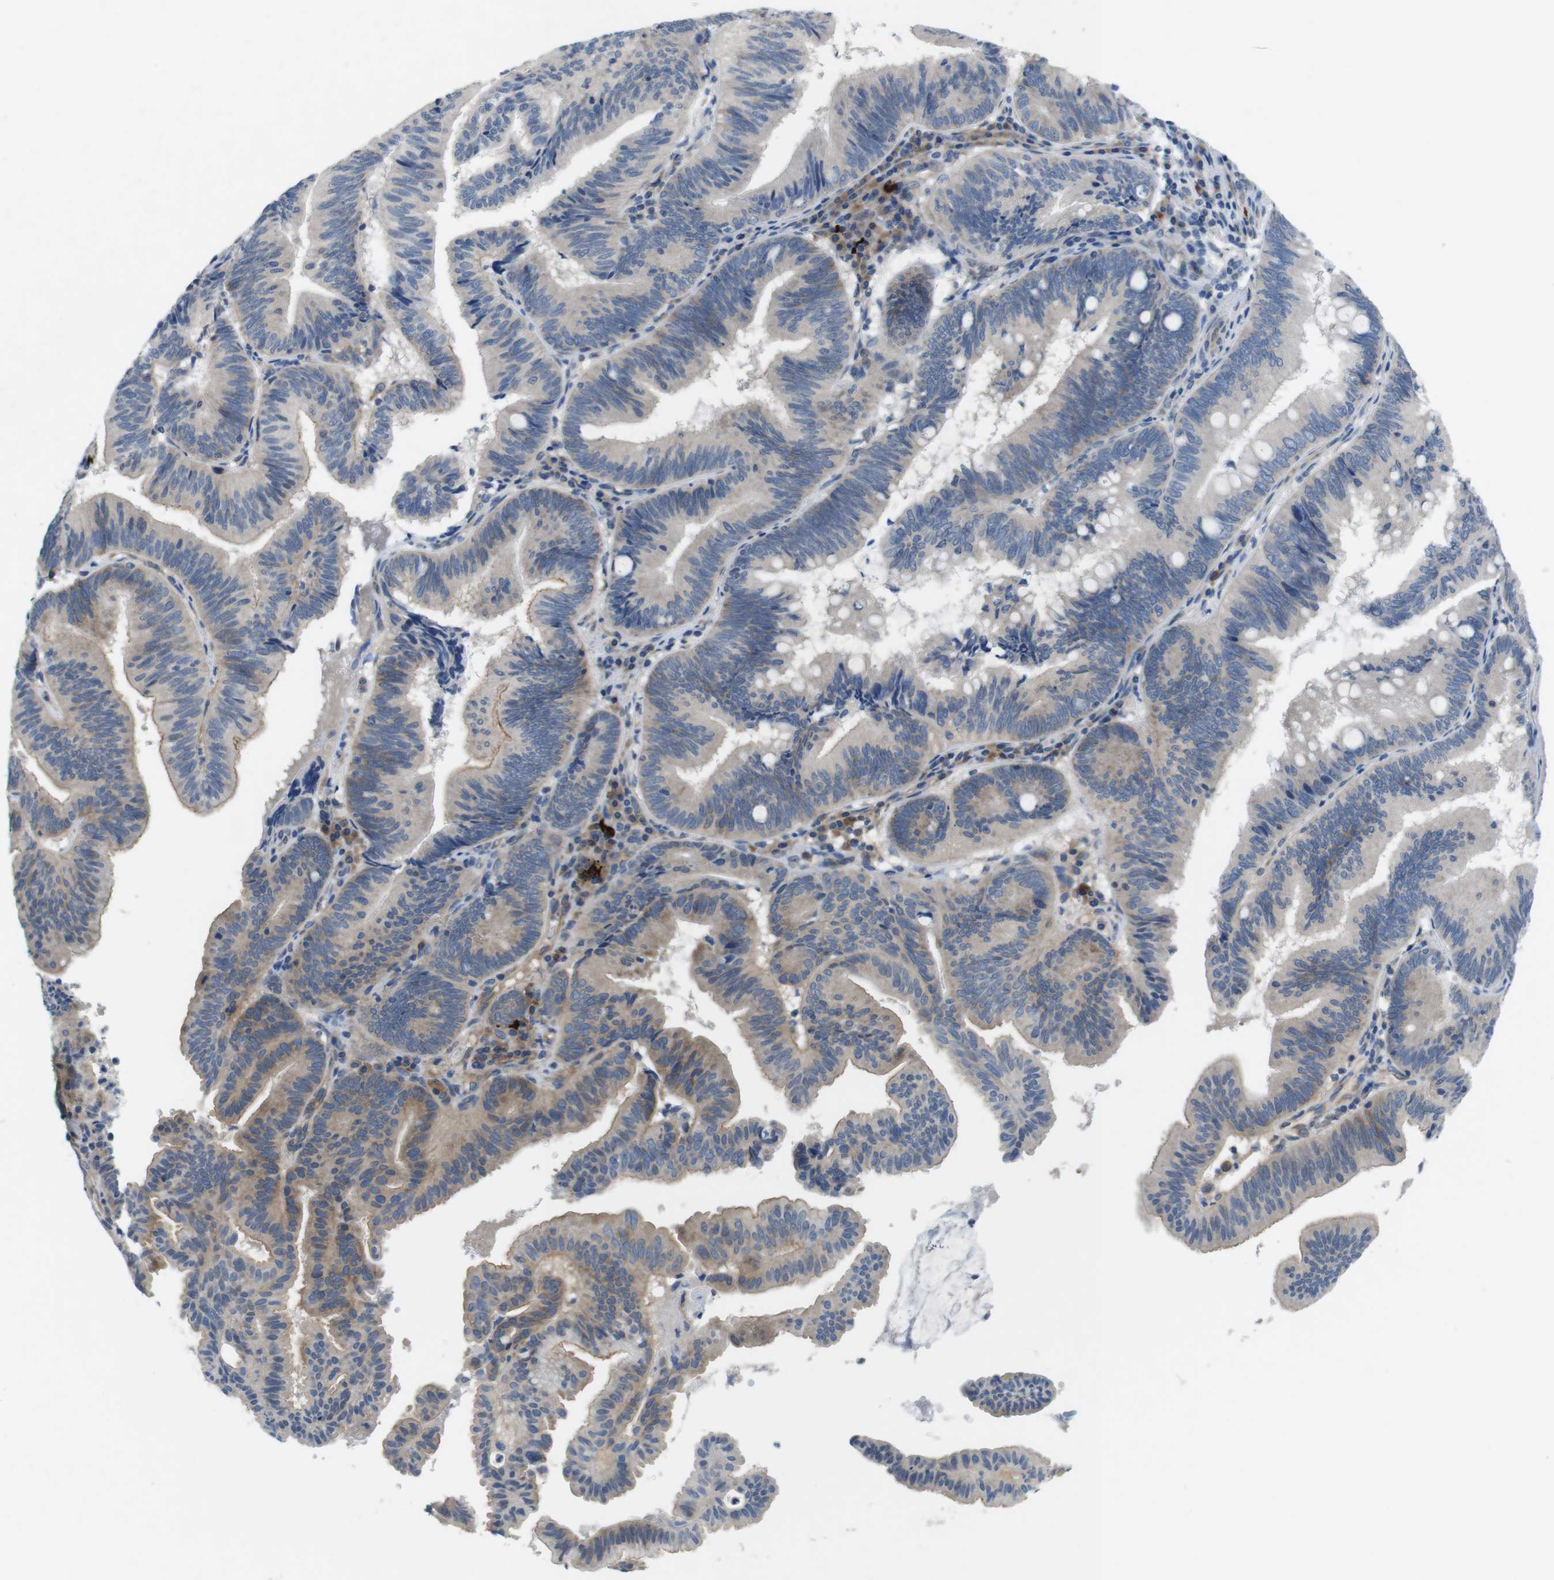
{"staining": {"intensity": "weak", "quantity": "<25%", "location": "cytoplasmic/membranous"}, "tissue": "pancreatic cancer", "cell_type": "Tumor cells", "image_type": "cancer", "snomed": [{"axis": "morphology", "description": "Adenocarcinoma, NOS"}, {"axis": "topography", "description": "Pancreas"}], "caption": "A high-resolution photomicrograph shows immunohistochemistry staining of adenocarcinoma (pancreatic), which displays no significant positivity in tumor cells.", "gene": "DCLK1", "patient": {"sex": "male", "age": 82}}